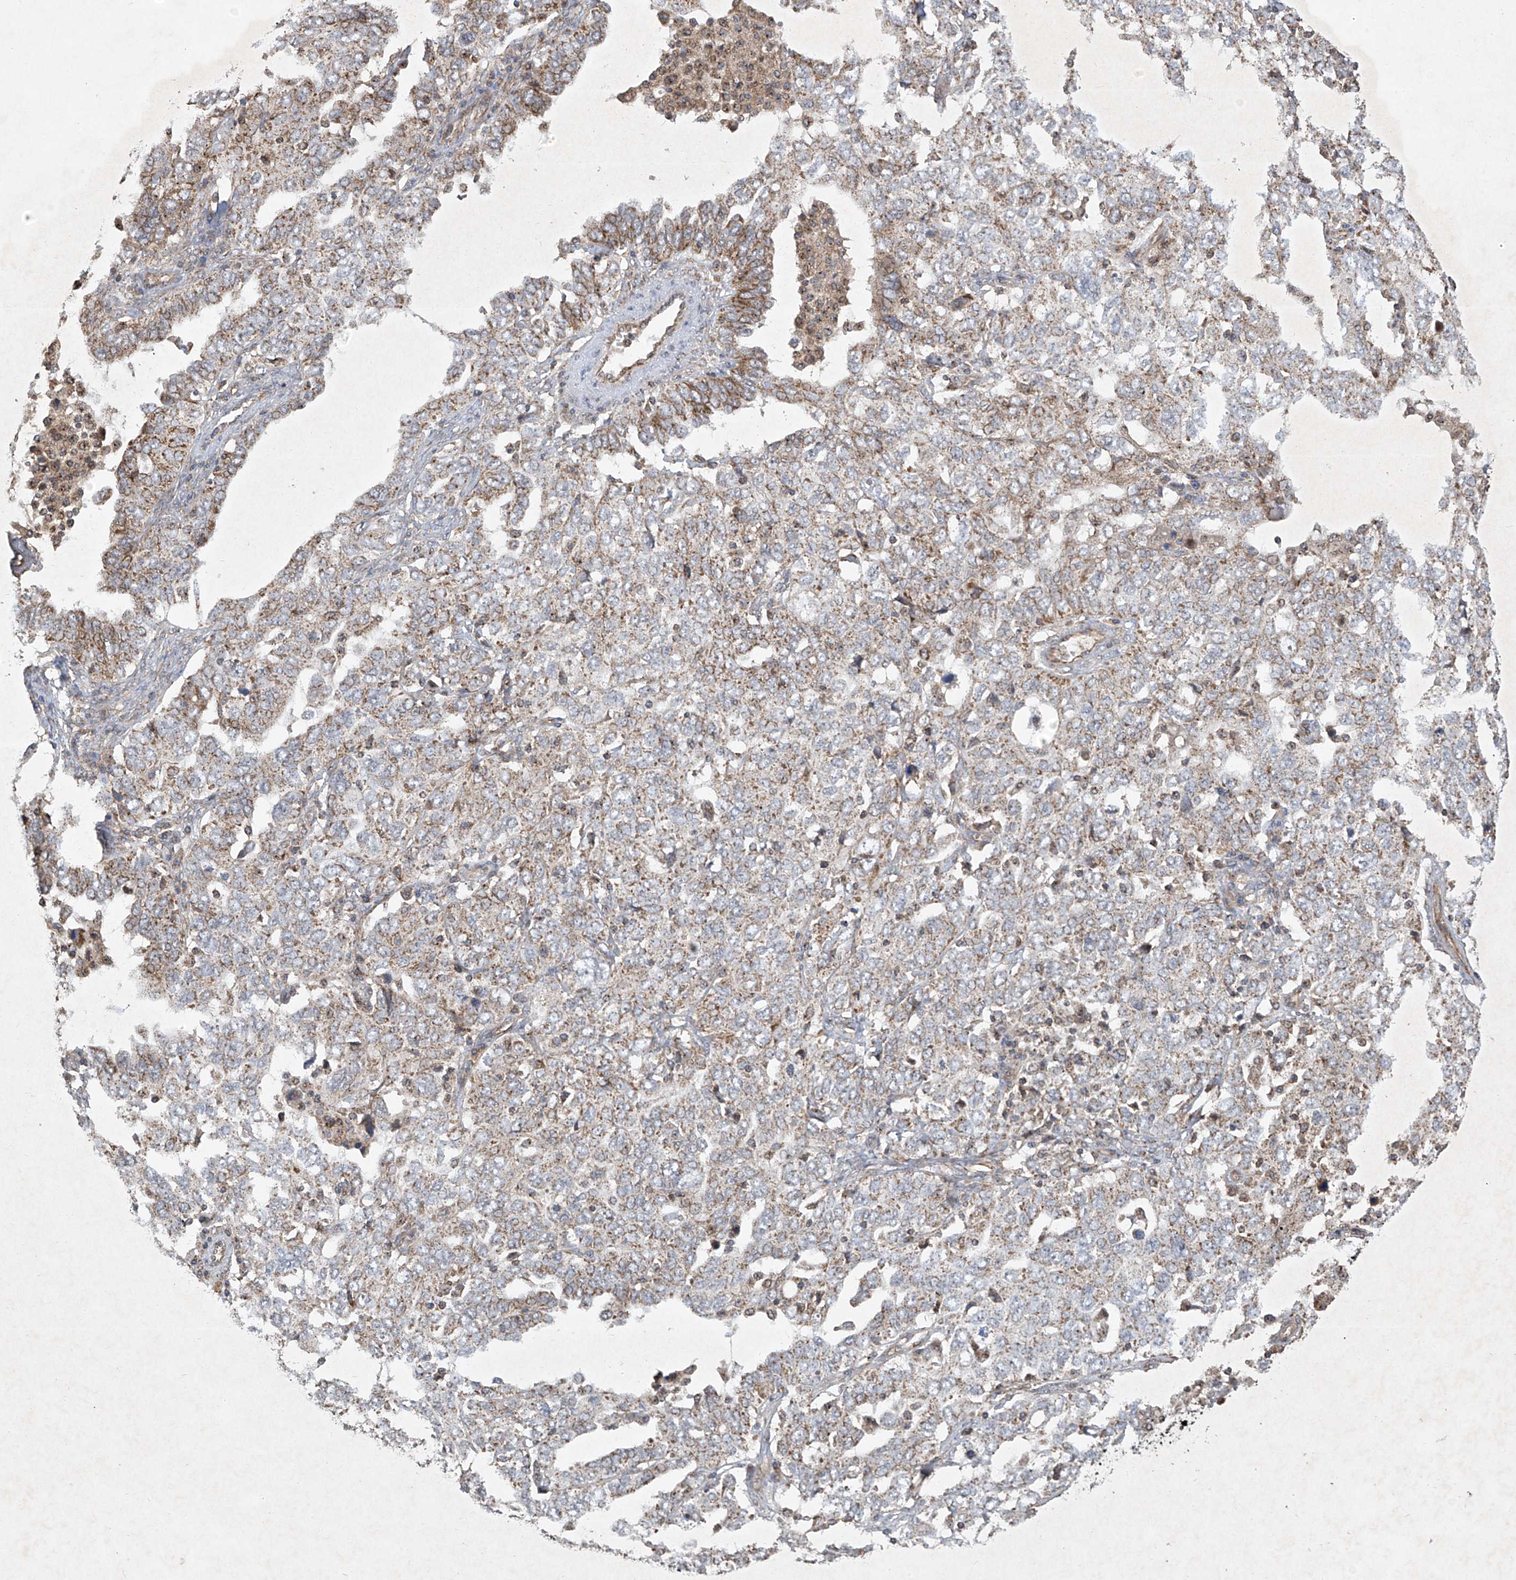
{"staining": {"intensity": "moderate", "quantity": "25%-75%", "location": "cytoplasmic/membranous"}, "tissue": "ovarian cancer", "cell_type": "Tumor cells", "image_type": "cancer", "snomed": [{"axis": "morphology", "description": "Carcinoma, endometroid"}, {"axis": "topography", "description": "Ovary"}], "caption": "Immunohistochemistry (DAB) staining of human ovarian cancer demonstrates moderate cytoplasmic/membranous protein staining in approximately 25%-75% of tumor cells.", "gene": "UQCC1", "patient": {"sex": "female", "age": 62}}